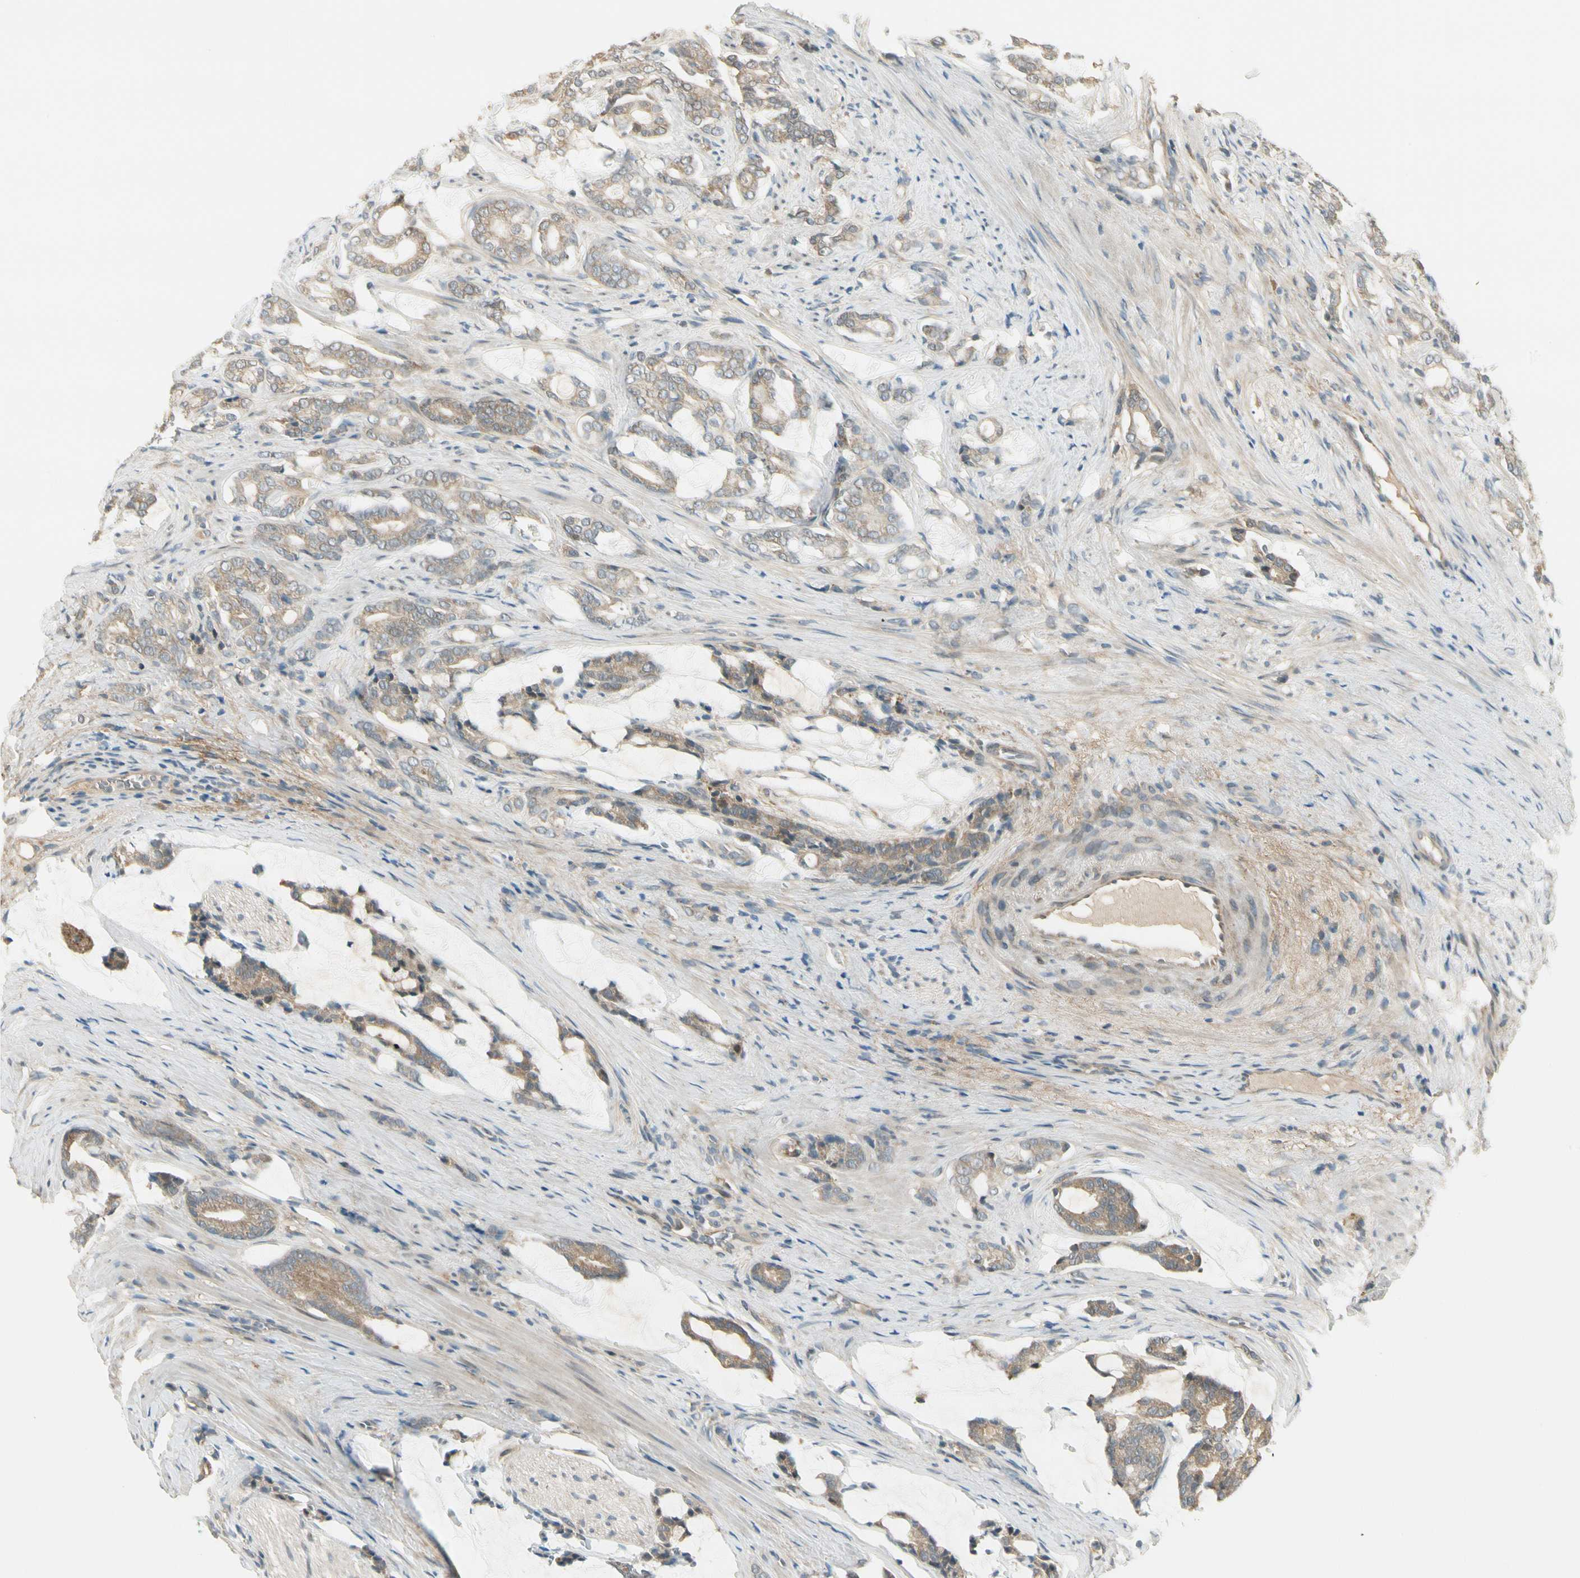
{"staining": {"intensity": "weak", "quantity": ">75%", "location": "cytoplasmic/membranous"}, "tissue": "prostate cancer", "cell_type": "Tumor cells", "image_type": "cancer", "snomed": [{"axis": "morphology", "description": "Adenocarcinoma, Low grade"}, {"axis": "topography", "description": "Prostate"}], "caption": "Immunohistochemical staining of human prostate cancer shows low levels of weak cytoplasmic/membranous protein expression in approximately >75% of tumor cells. The protein of interest is shown in brown color, while the nuclei are stained blue.", "gene": "EPHB3", "patient": {"sex": "male", "age": 58}}